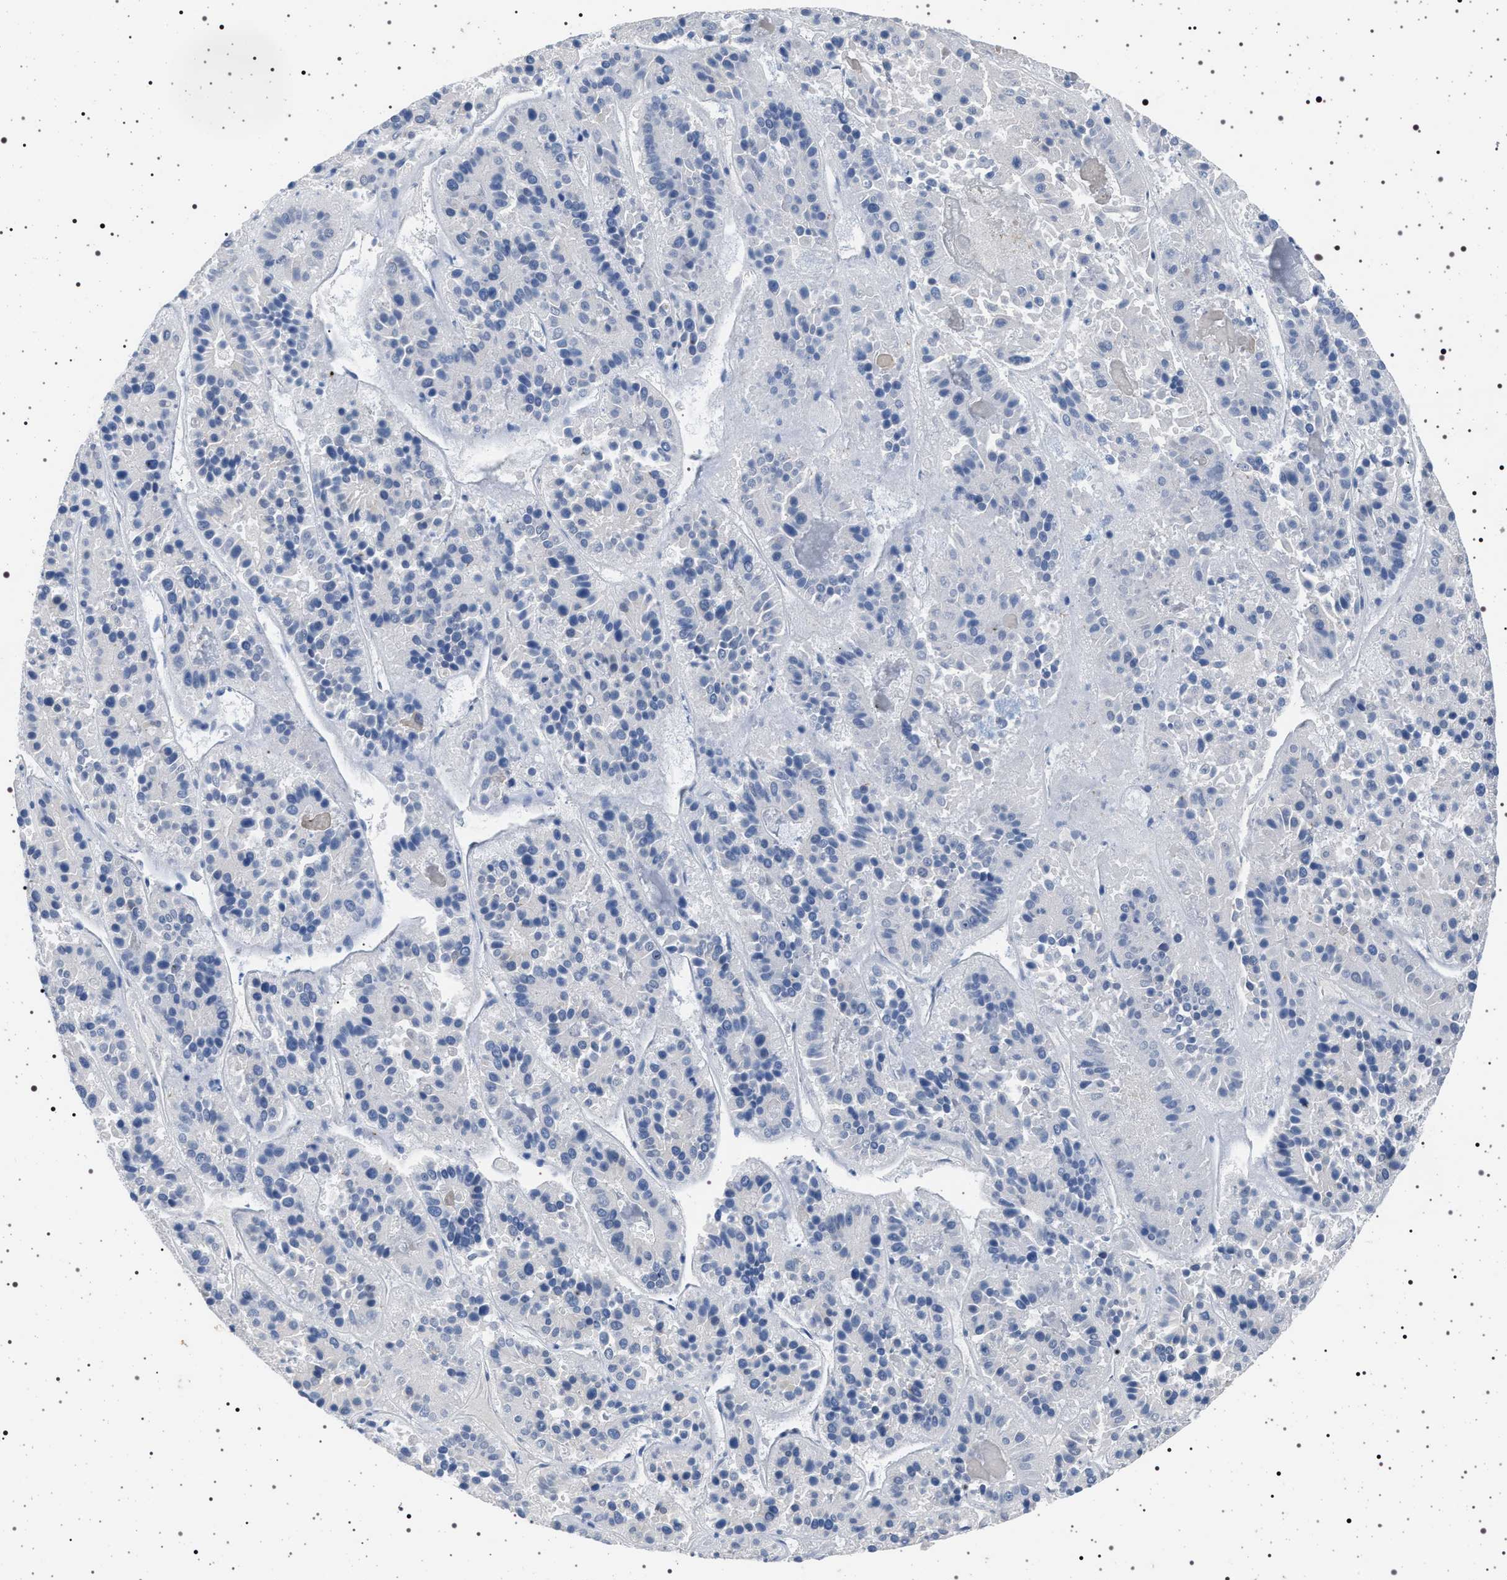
{"staining": {"intensity": "negative", "quantity": "none", "location": "none"}, "tissue": "pancreatic cancer", "cell_type": "Tumor cells", "image_type": "cancer", "snomed": [{"axis": "morphology", "description": "Adenocarcinoma, NOS"}, {"axis": "topography", "description": "Pancreas"}], "caption": "Immunohistochemistry histopathology image of neoplastic tissue: human pancreatic cancer stained with DAB demonstrates no significant protein expression in tumor cells.", "gene": "NAT9", "patient": {"sex": "male", "age": 50}}